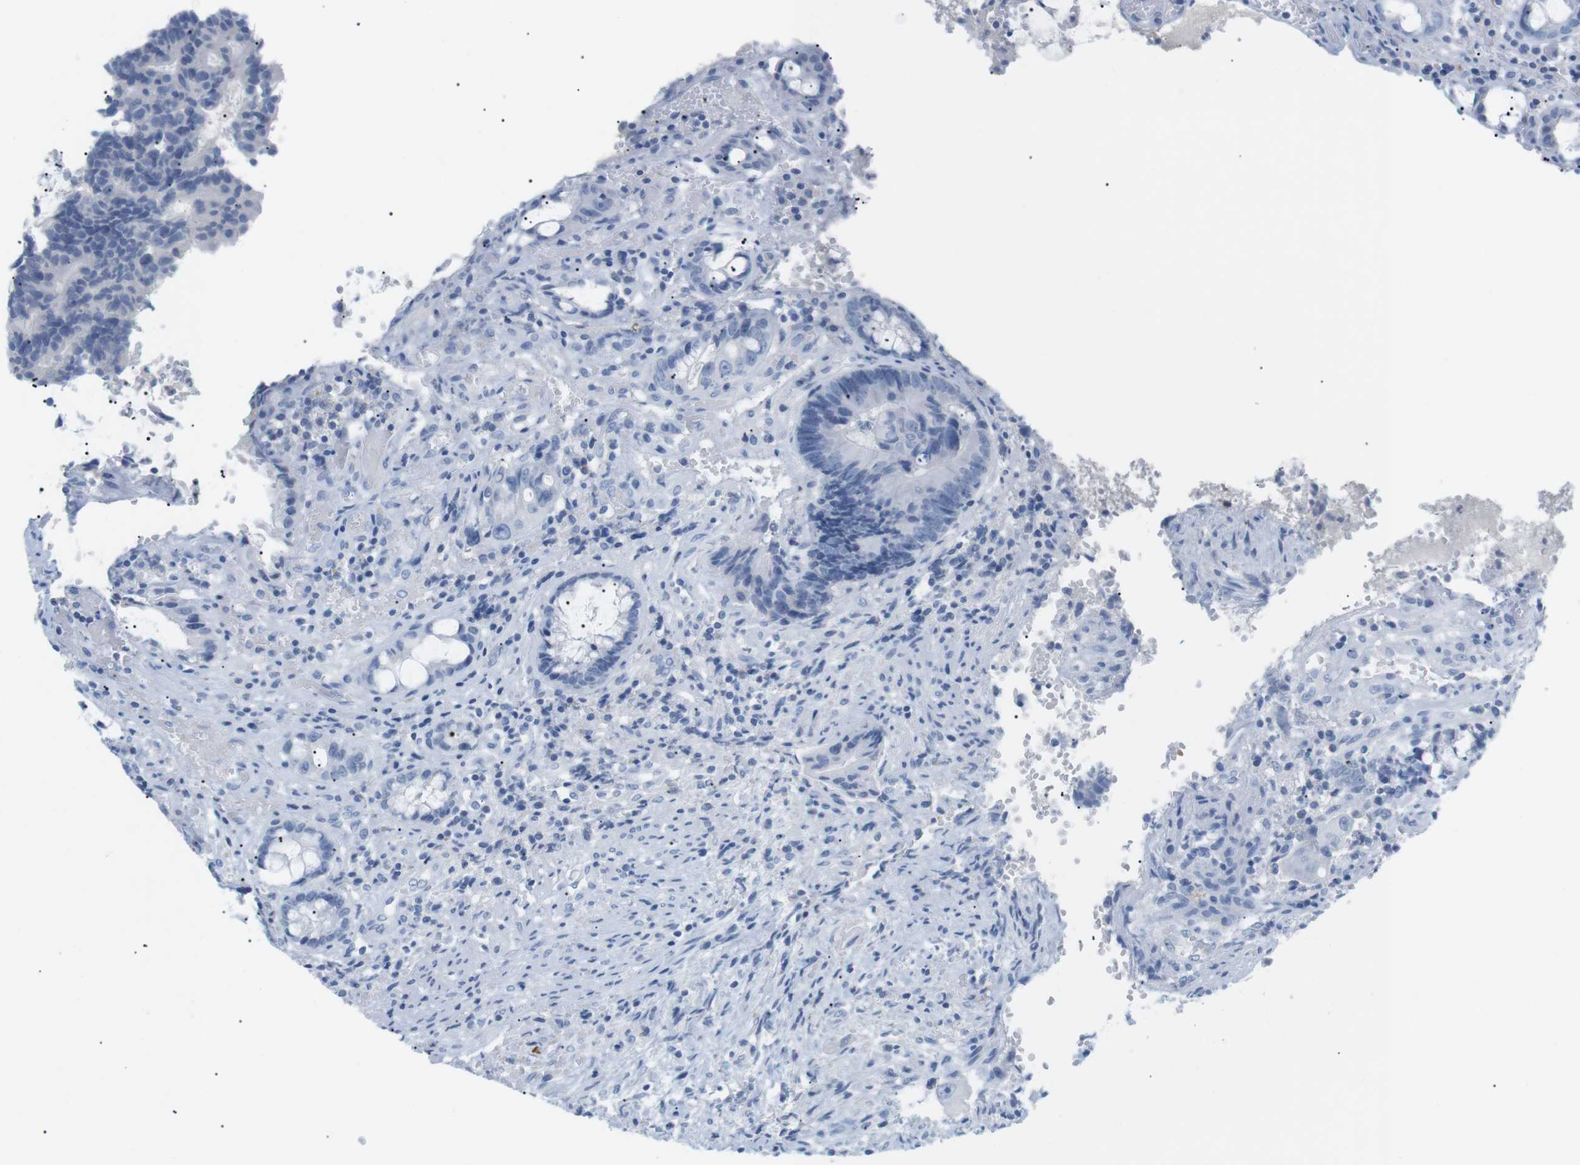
{"staining": {"intensity": "negative", "quantity": "none", "location": "none"}, "tissue": "colorectal cancer", "cell_type": "Tumor cells", "image_type": "cancer", "snomed": [{"axis": "morphology", "description": "Adenocarcinoma, NOS"}, {"axis": "topography", "description": "Colon"}], "caption": "DAB (3,3'-diaminobenzidine) immunohistochemical staining of adenocarcinoma (colorectal) exhibits no significant staining in tumor cells.", "gene": "HBG2", "patient": {"sex": "female", "age": 57}}